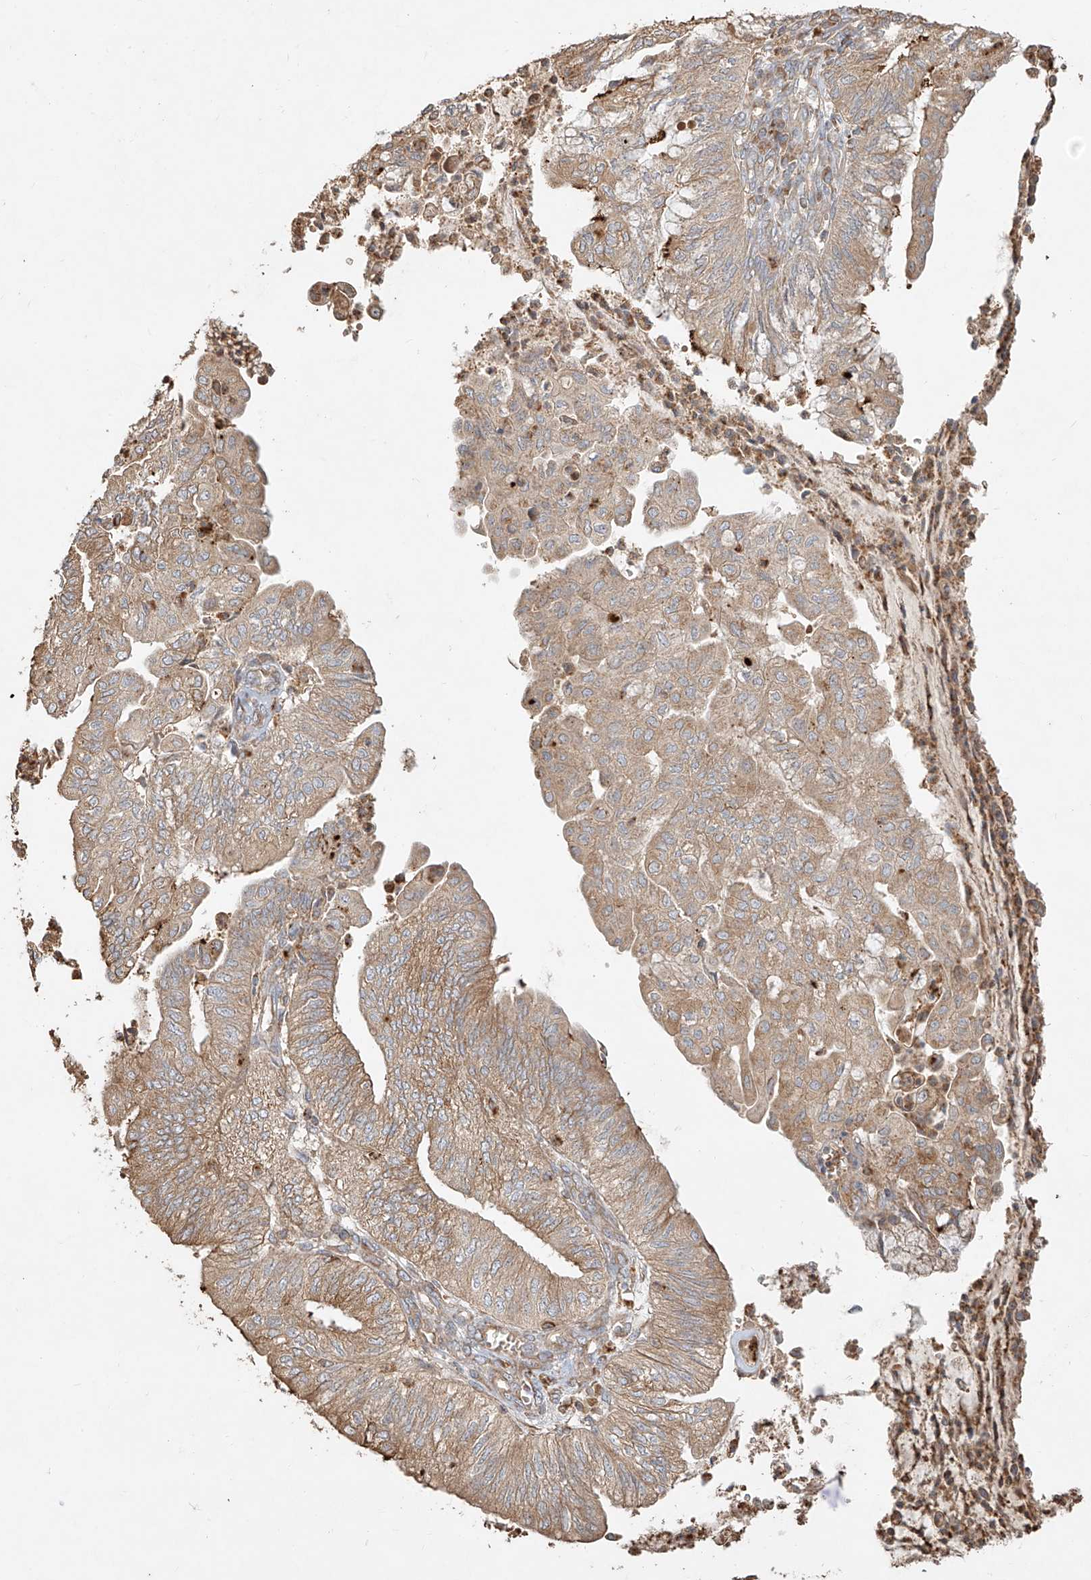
{"staining": {"intensity": "weak", "quantity": ">75%", "location": "cytoplasmic/membranous"}, "tissue": "endometrial cancer", "cell_type": "Tumor cells", "image_type": "cancer", "snomed": [{"axis": "morphology", "description": "Adenocarcinoma, NOS"}, {"axis": "topography", "description": "Endometrium"}], "caption": "This image displays endometrial adenocarcinoma stained with immunohistochemistry to label a protein in brown. The cytoplasmic/membranous of tumor cells show weak positivity for the protein. Nuclei are counter-stained blue.", "gene": "EFNB1", "patient": {"sex": "female", "age": 59}}